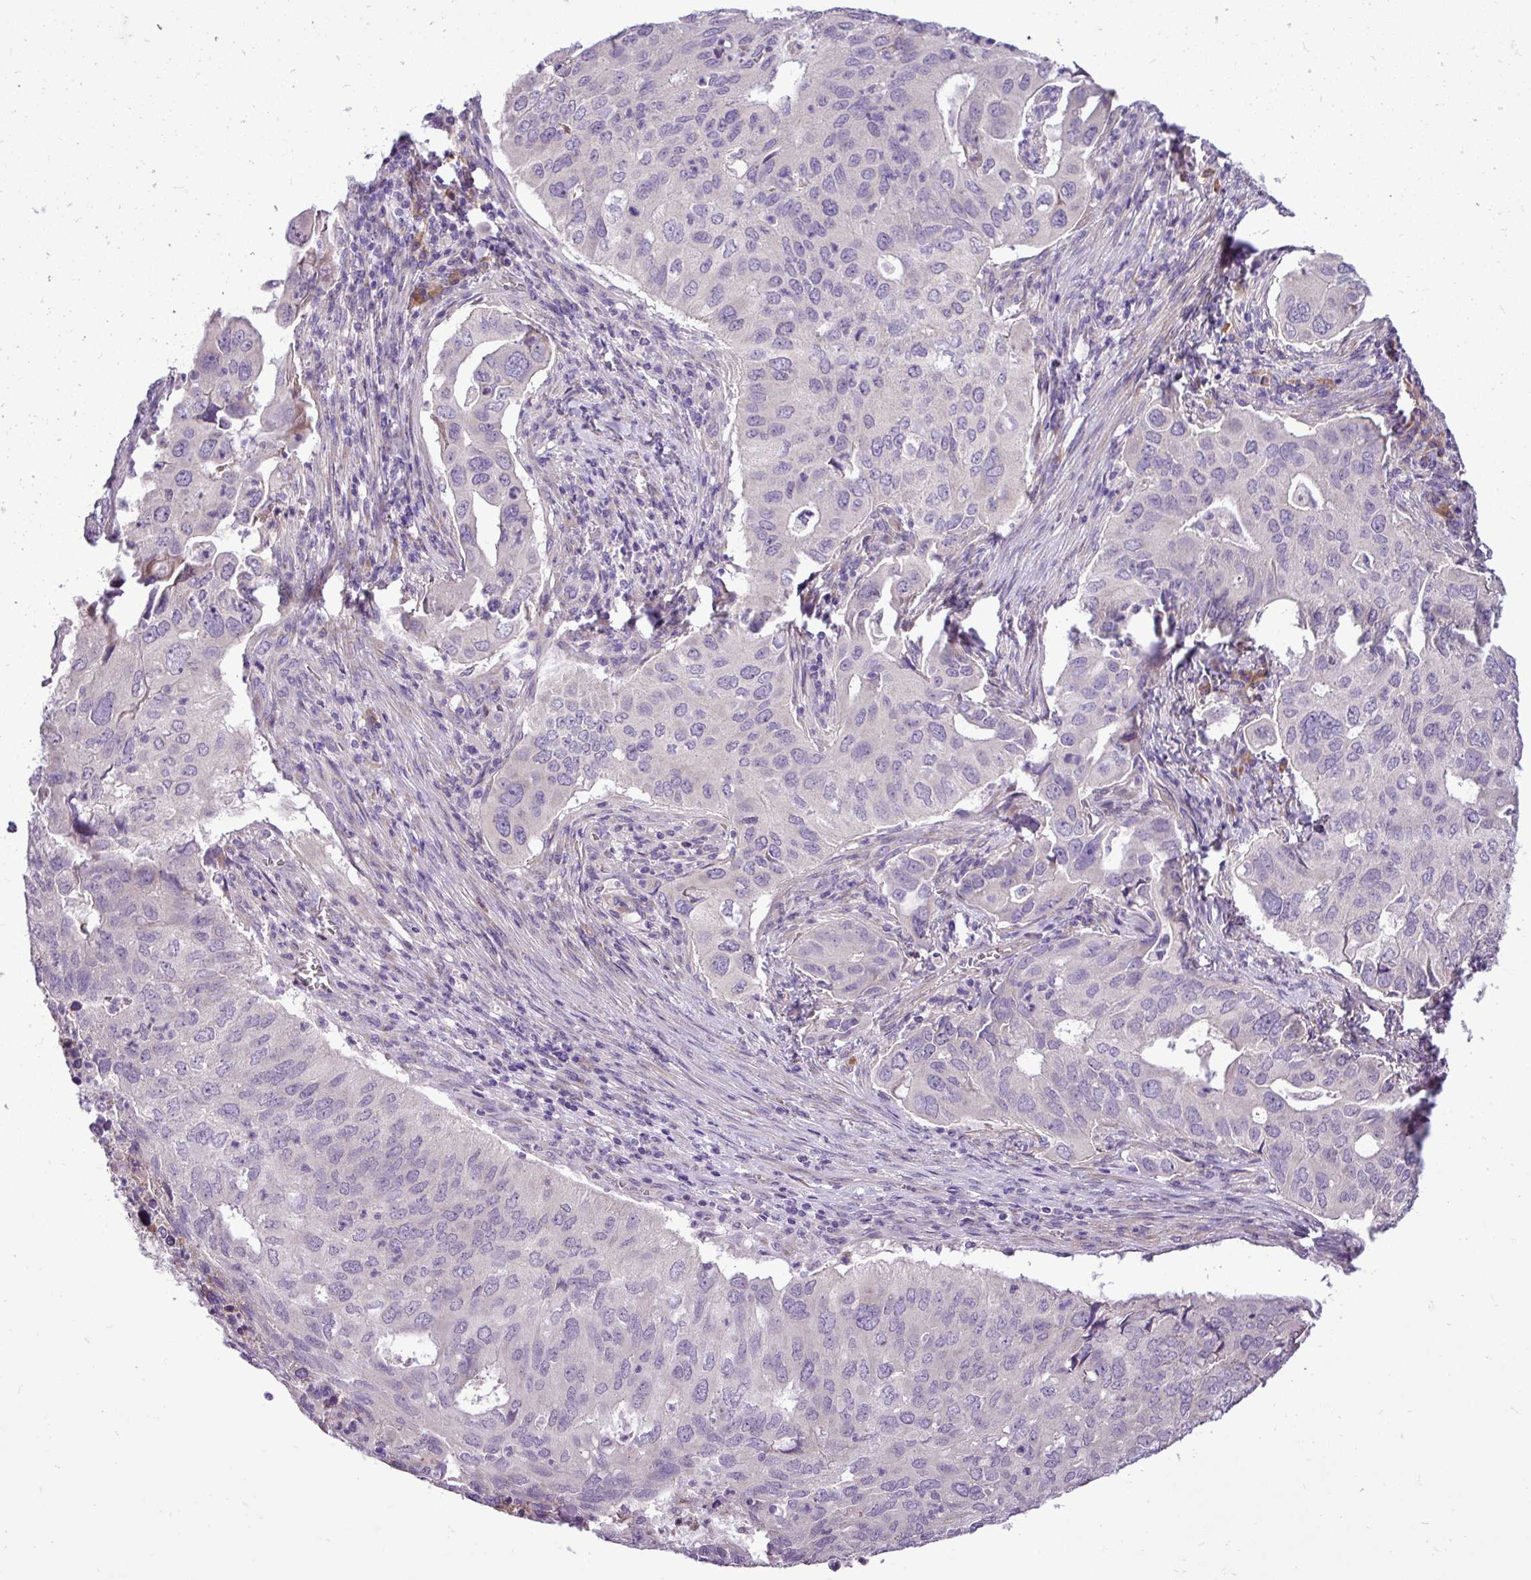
{"staining": {"intensity": "negative", "quantity": "none", "location": "none"}, "tissue": "lung cancer", "cell_type": "Tumor cells", "image_type": "cancer", "snomed": [{"axis": "morphology", "description": "Adenocarcinoma, NOS"}, {"axis": "topography", "description": "Lung"}], "caption": "Immunohistochemistry (IHC) image of lung cancer stained for a protein (brown), which displays no staining in tumor cells. Brightfield microscopy of immunohistochemistry (IHC) stained with DAB (brown) and hematoxylin (blue), captured at high magnification.", "gene": "MOCS3", "patient": {"sex": "male", "age": 48}}